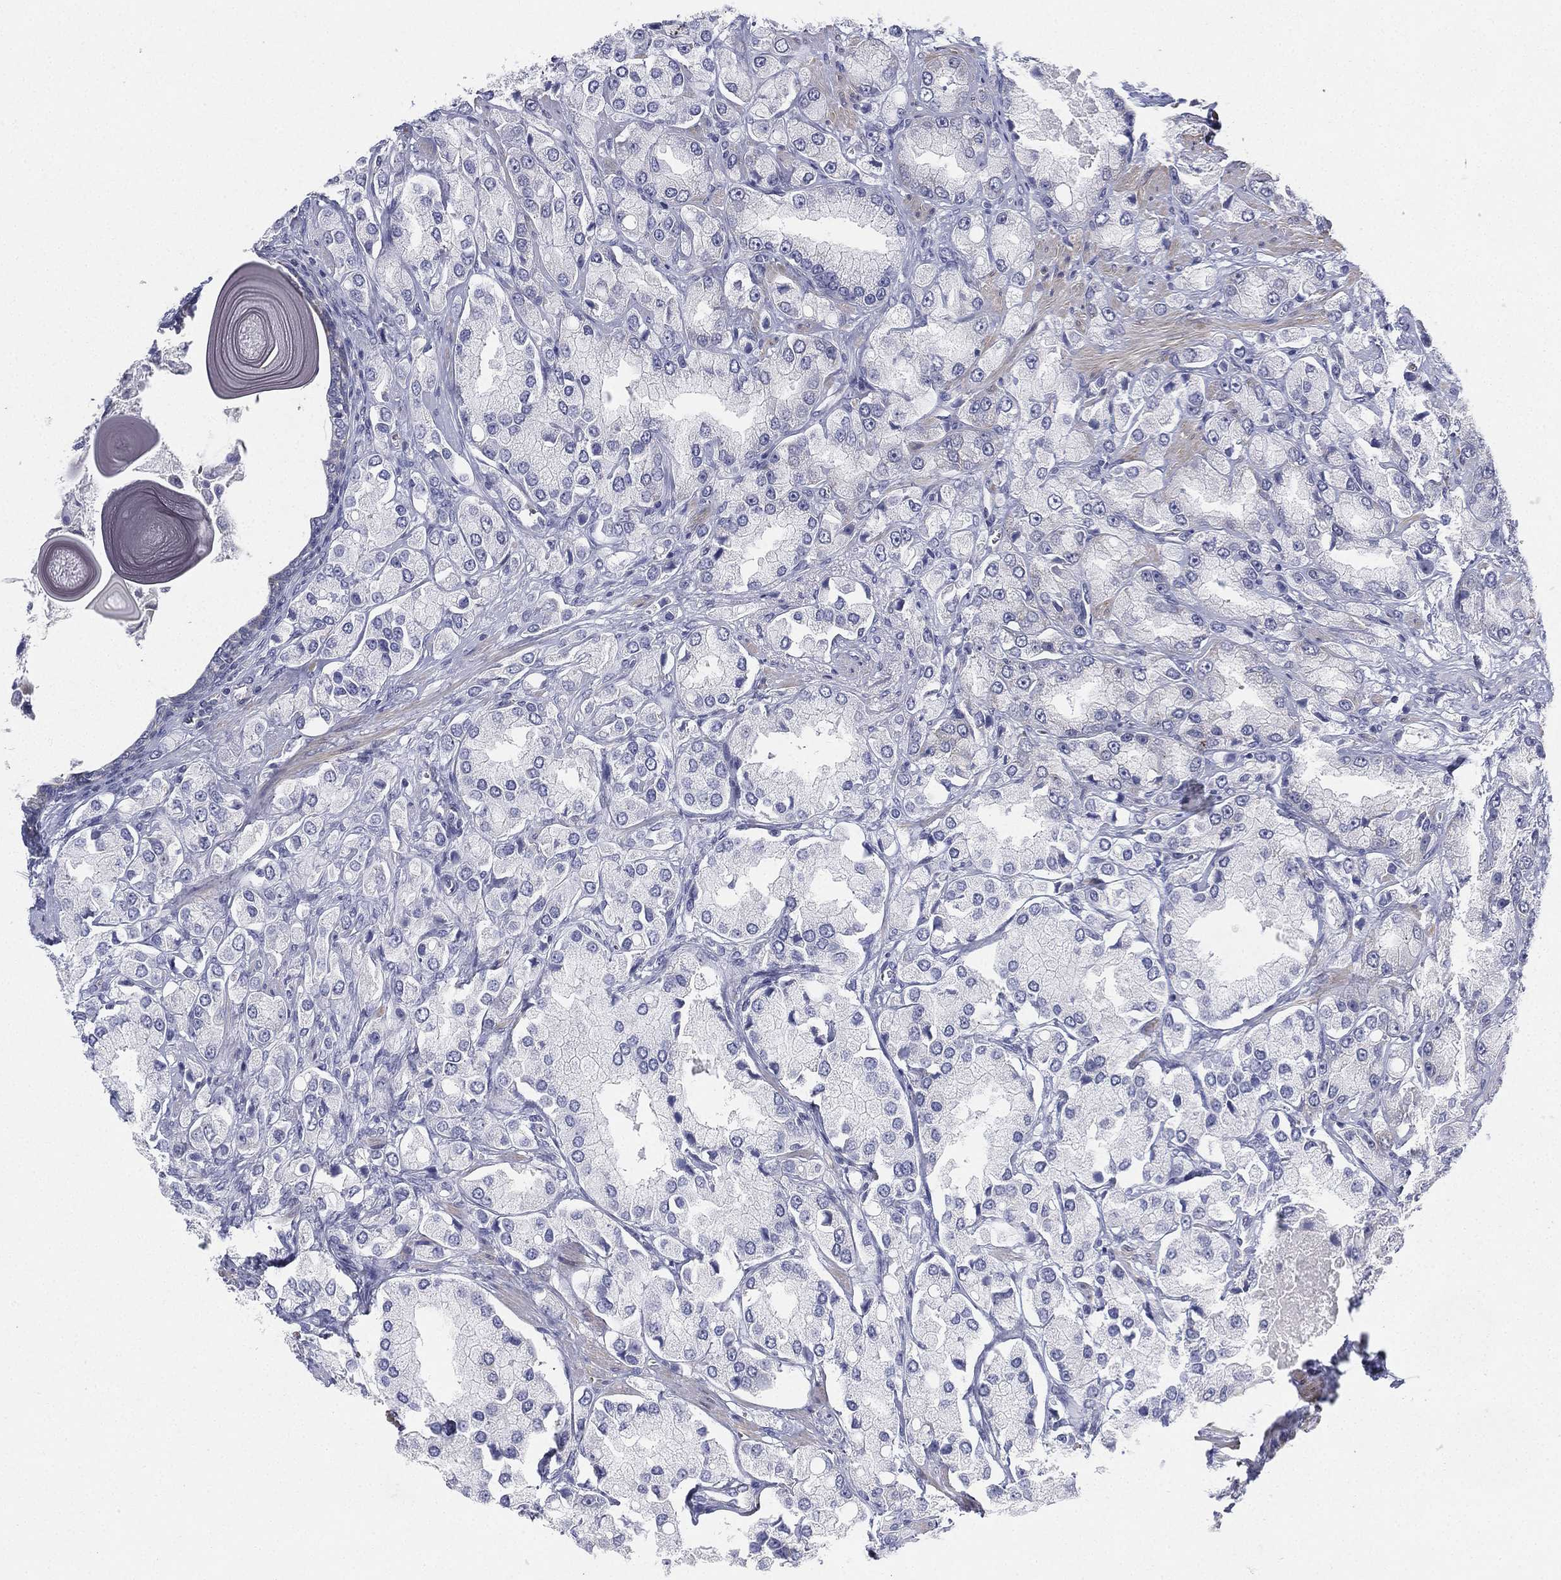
{"staining": {"intensity": "negative", "quantity": "none", "location": "none"}, "tissue": "prostate cancer", "cell_type": "Tumor cells", "image_type": "cancer", "snomed": [{"axis": "morphology", "description": "Adenocarcinoma, NOS"}, {"axis": "topography", "description": "Prostate and seminal vesicle, NOS"}, {"axis": "topography", "description": "Prostate"}], "caption": "Immunohistochemistry micrograph of human prostate cancer (adenocarcinoma) stained for a protein (brown), which exhibits no positivity in tumor cells.", "gene": "HEATR4", "patient": {"sex": "male", "age": 64}}